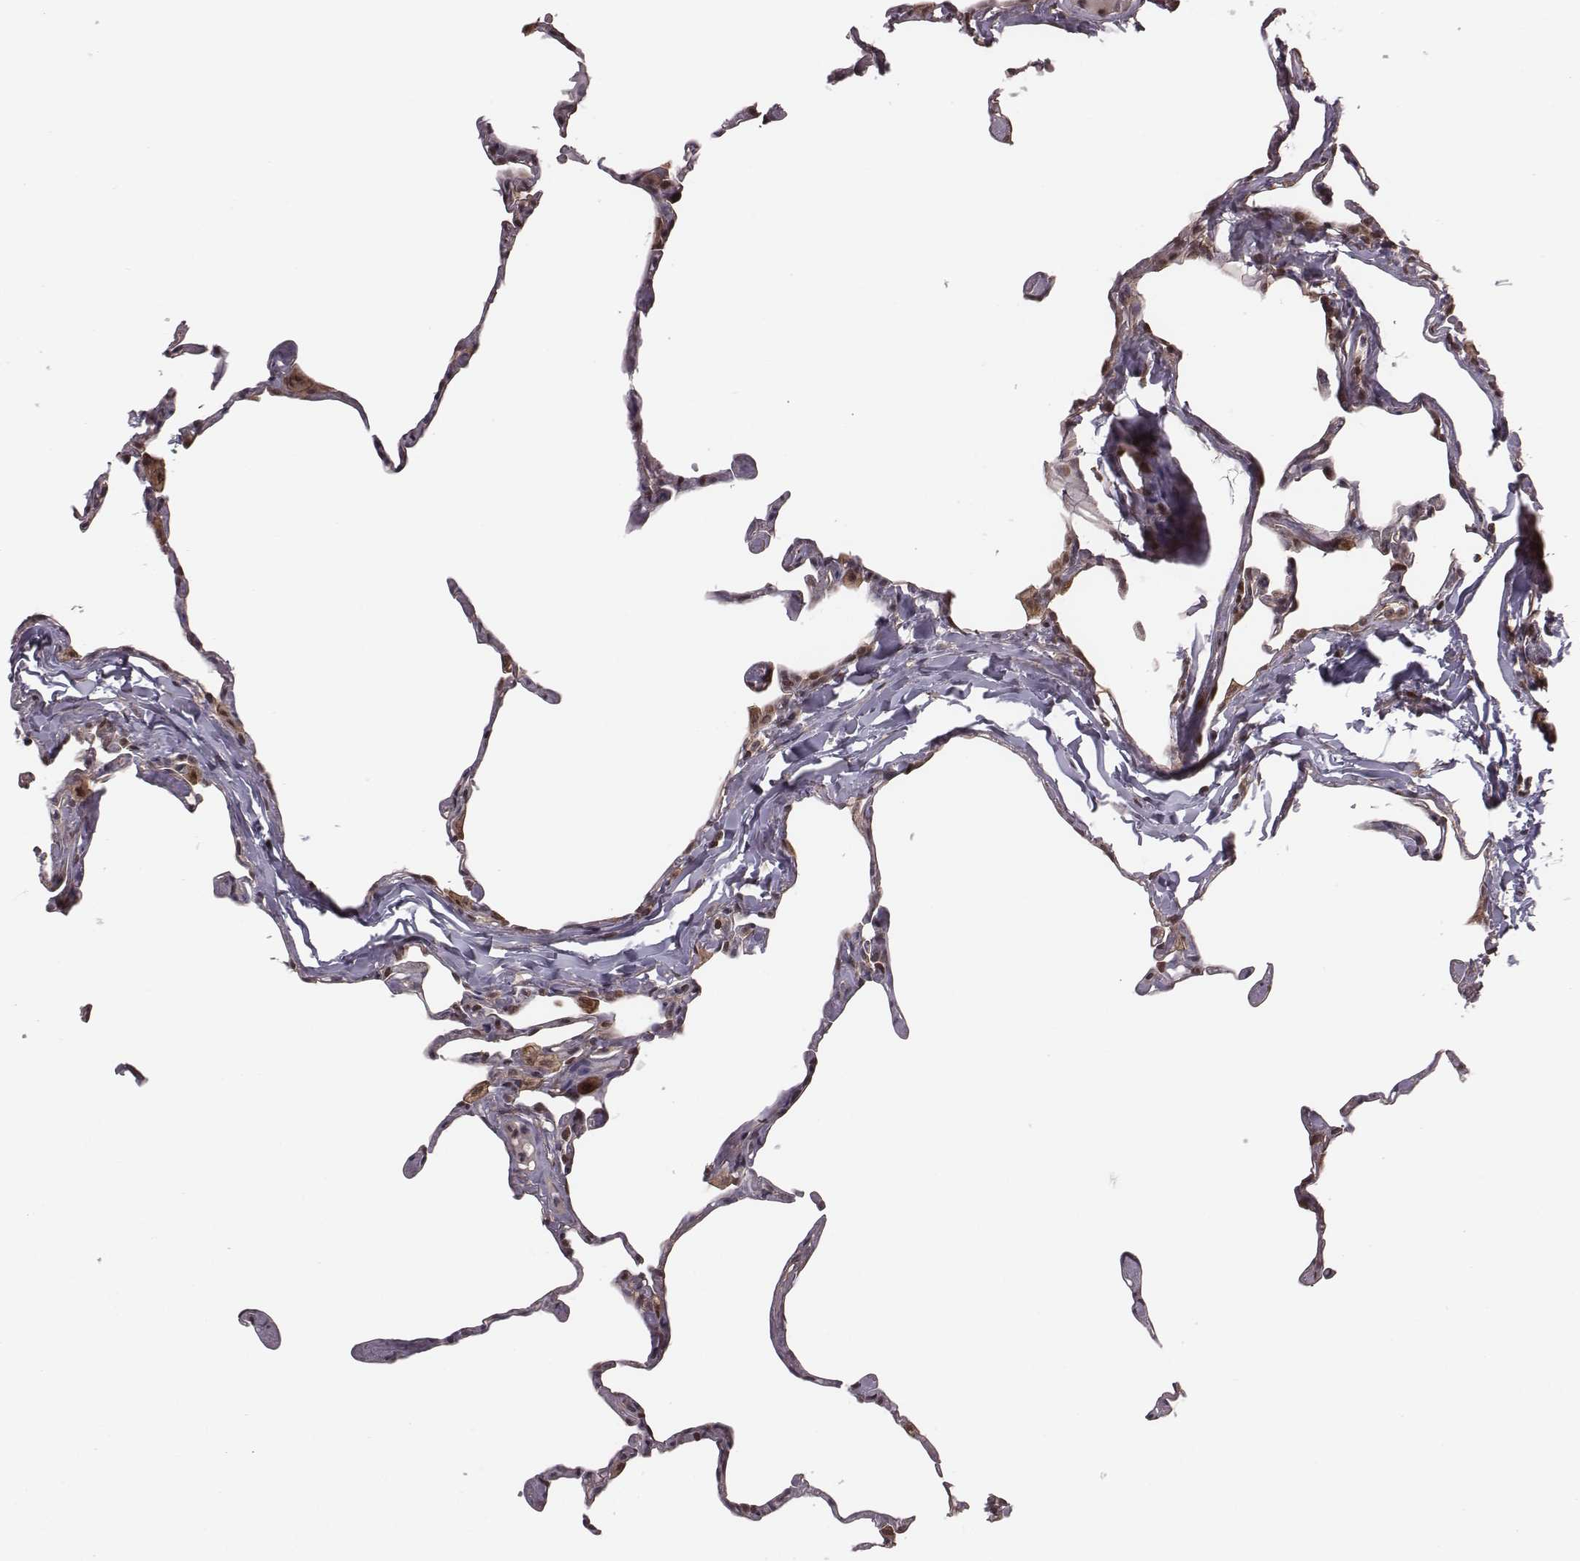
{"staining": {"intensity": "moderate", "quantity": "25%-75%", "location": "nuclear"}, "tissue": "lung", "cell_type": "Alveolar cells", "image_type": "normal", "snomed": [{"axis": "morphology", "description": "Normal tissue, NOS"}, {"axis": "topography", "description": "Lung"}], "caption": "Immunohistochemistry (IHC) histopathology image of benign lung stained for a protein (brown), which exhibits medium levels of moderate nuclear positivity in approximately 25%-75% of alveolar cells.", "gene": "RPL3", "patient": {"sex": "male", "age": 65}}